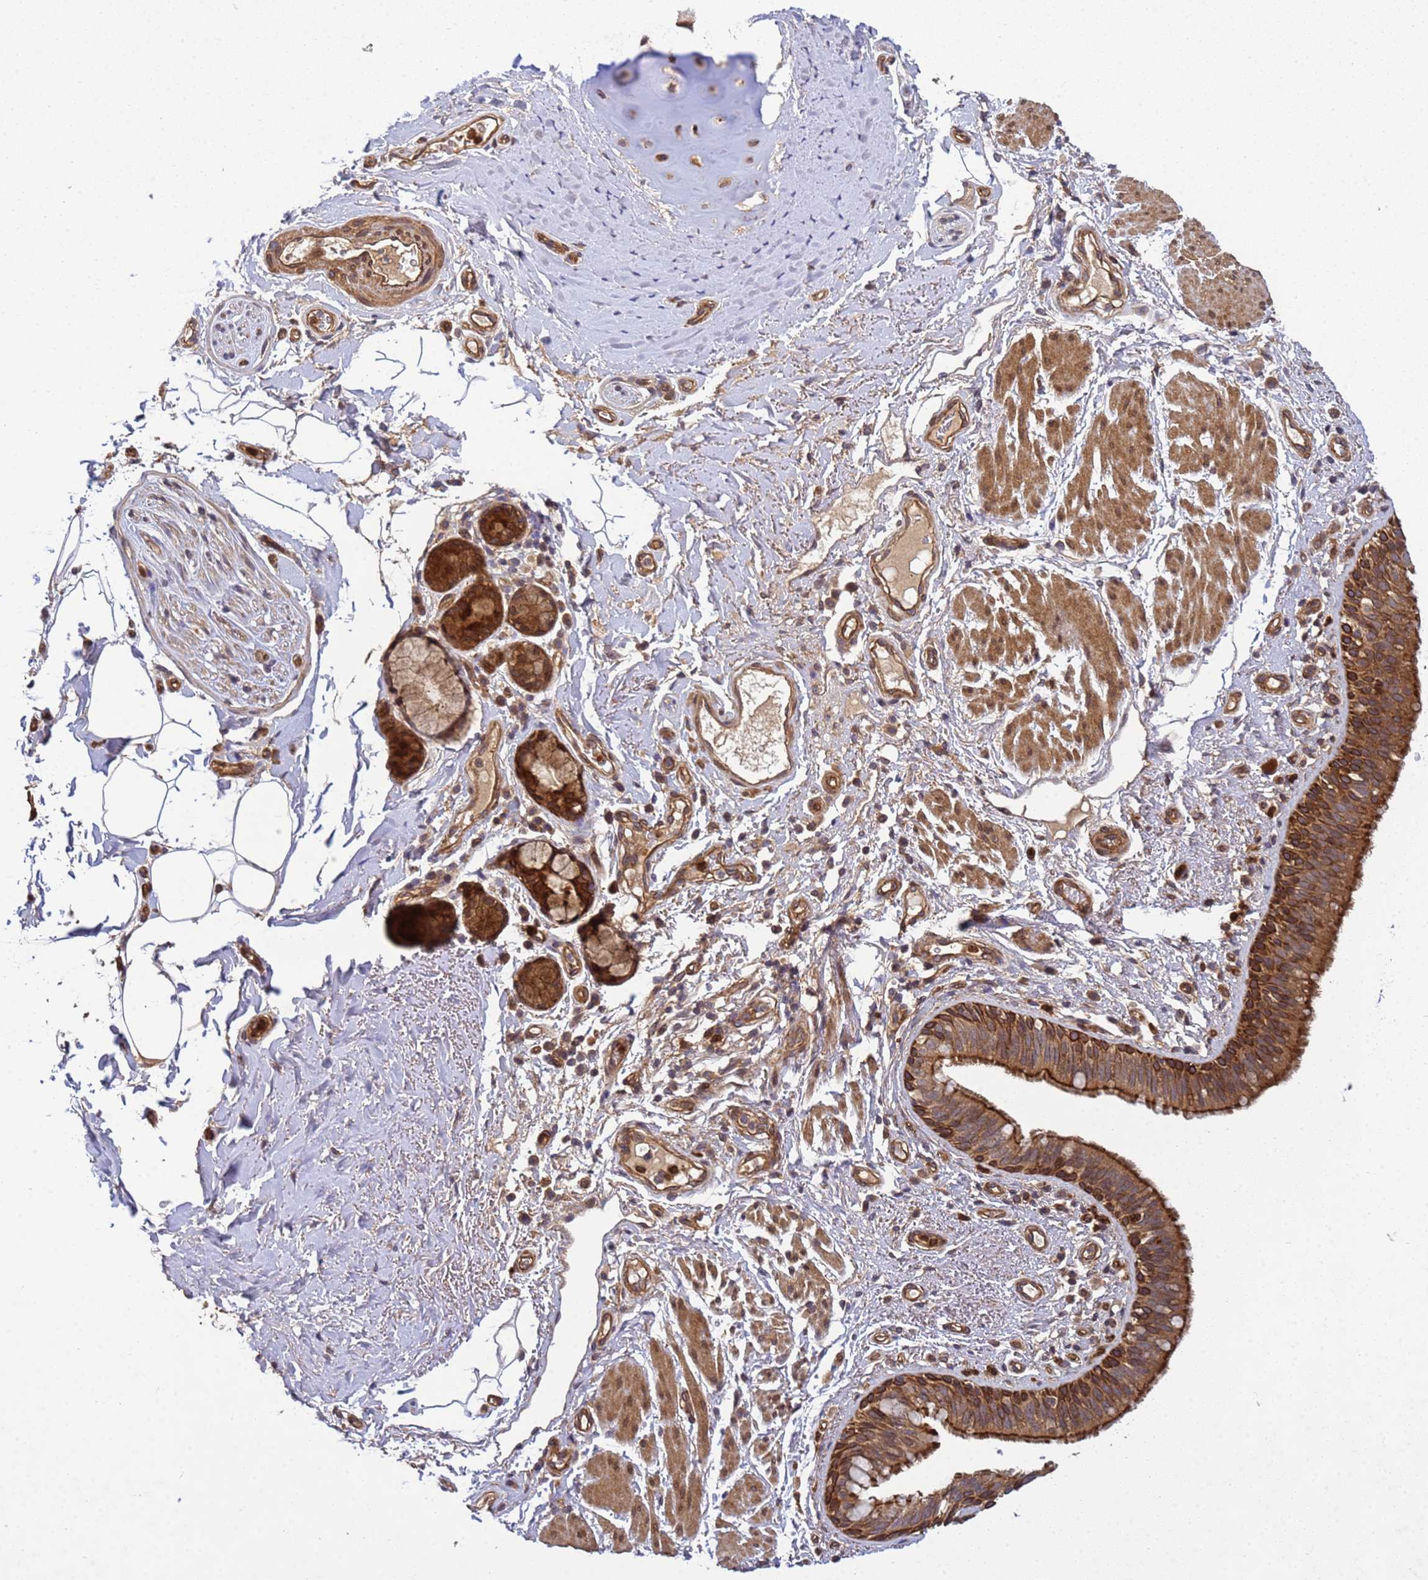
{"staining": {"intensity": "strong", "quantity": ">75%", "location": "cytoplasmic/membranous,nuclear"}, "tissue": "bronchus", "cell_type": "Respiratory epithelial cells", "image_type": "normal", "snomed": [{"axis": "morphology", "description": "Normal tissue, NOS"}, {"axis": "morphology", "description": "Neoplasm, uncertain whether benign or malignant"}, {"axis": "topography", "description": "Bronchus"}, {"axis": "topography", "description": "Lung"}], "caption": "Unremarkable bronchus exhibits strong cytoplasmic/membranous,nuclear staining in about >75% of respiratory epithelial cells, visualized by immunohistochemistry. Ihc stains the protein of interest in brown and the nuclei are stained blue.", "gene": "C8orf34", "patient": {"sex": "male", "age": 55}}